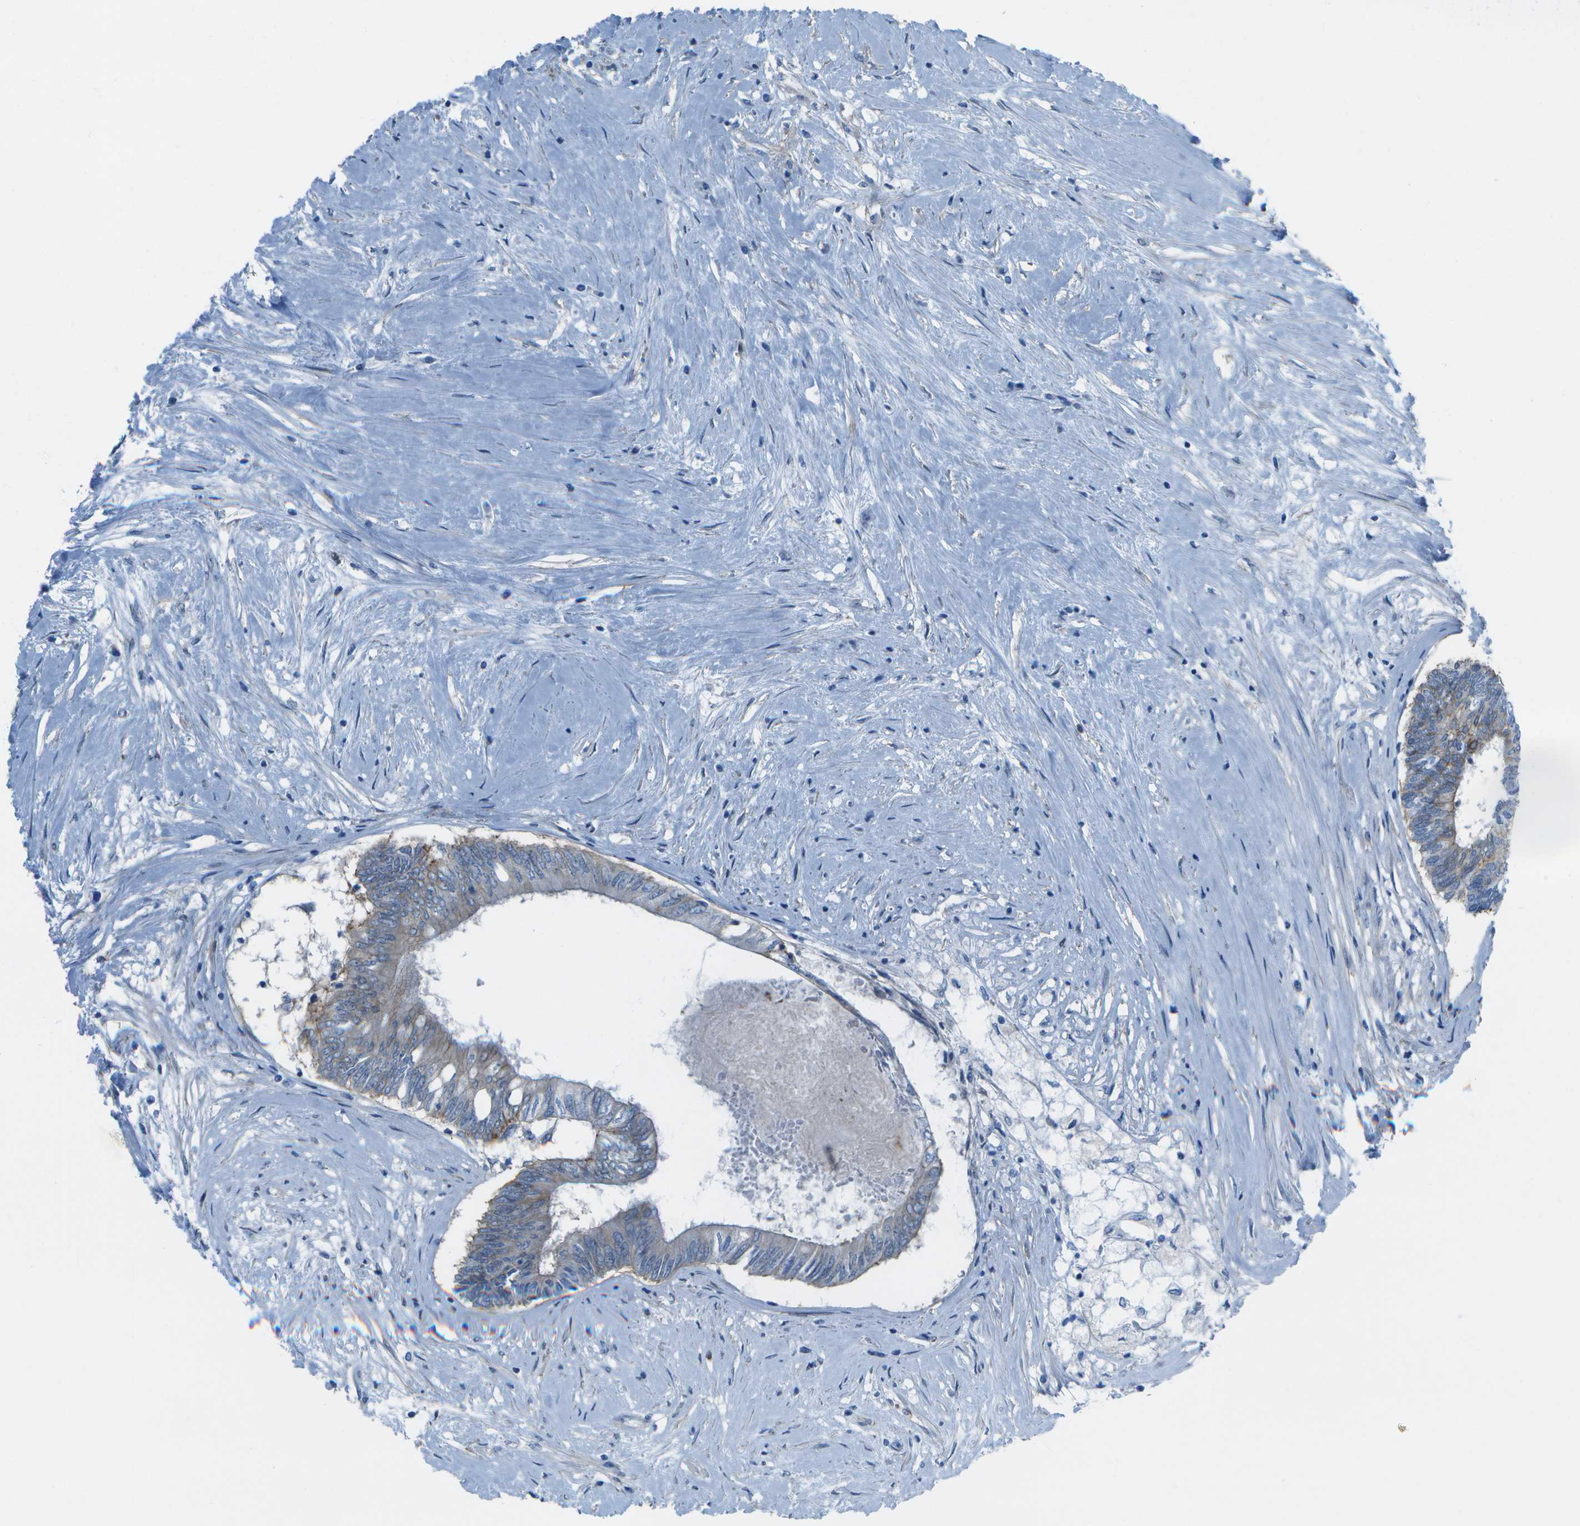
{"staining": {"intensity": "weak", "quantity": "<25%", "location": "cytoplasmic/membranous"}, "tissue": "colorectal cancer", "cell_type": "Tumor cells", "image_type": "cancer", "snomed": [{"axis": "morphology", "description": "Adenocarcinoma, NOS"}, {"axis": "topography", "description": "Rectum"}], "caption": "This is an IHC micrograph of human colorectal cancer (adenocarcinoma). There is no staining in tumor cells.", "gene": "SORBS3", "patient": {"sex": "male", "age": 63}}